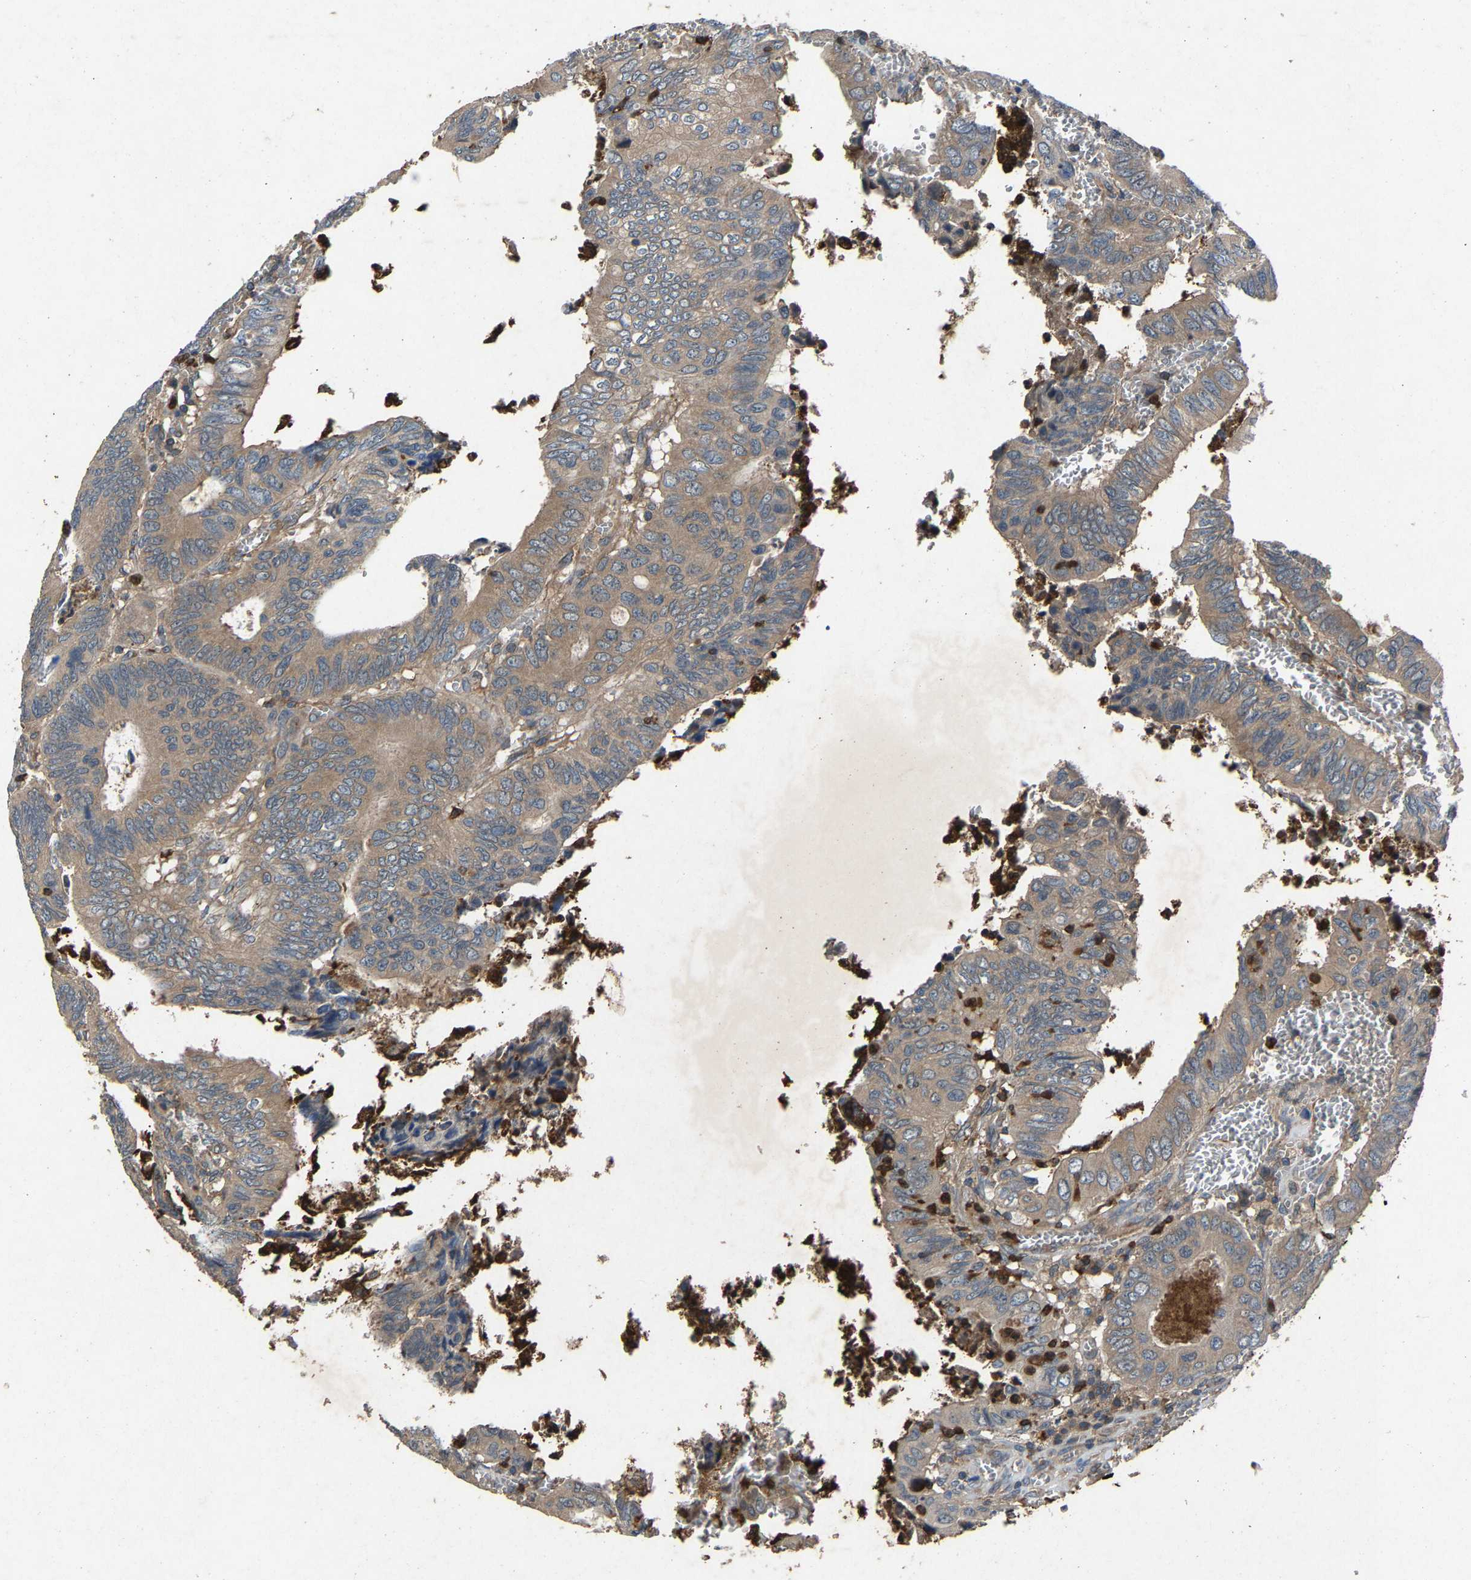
{"staining": {"intensity": "moderate", "quantity": ">75%", "location": "cytoplasmic/membranous"}, "tissue": "colorectal cancer", "cell_type": "Tumor cells", "image_type": "cancer", "snomed": [{"axis": "morphology", "description": "Inflammation, NOS"}, {"axis": "morphology", "description": "Adenocarcinoma, NOS"}, {"axis": "topography", "description": "Colon"}], "caption": "A medium amount of moderate cytoplasmic/membranous staining is appreciated in about >75% of tumor cells in colorectal cancer (adenocarcinoma) tissue.", "gene": "PPID", "patient": {"sex": "male", "age": 72}}